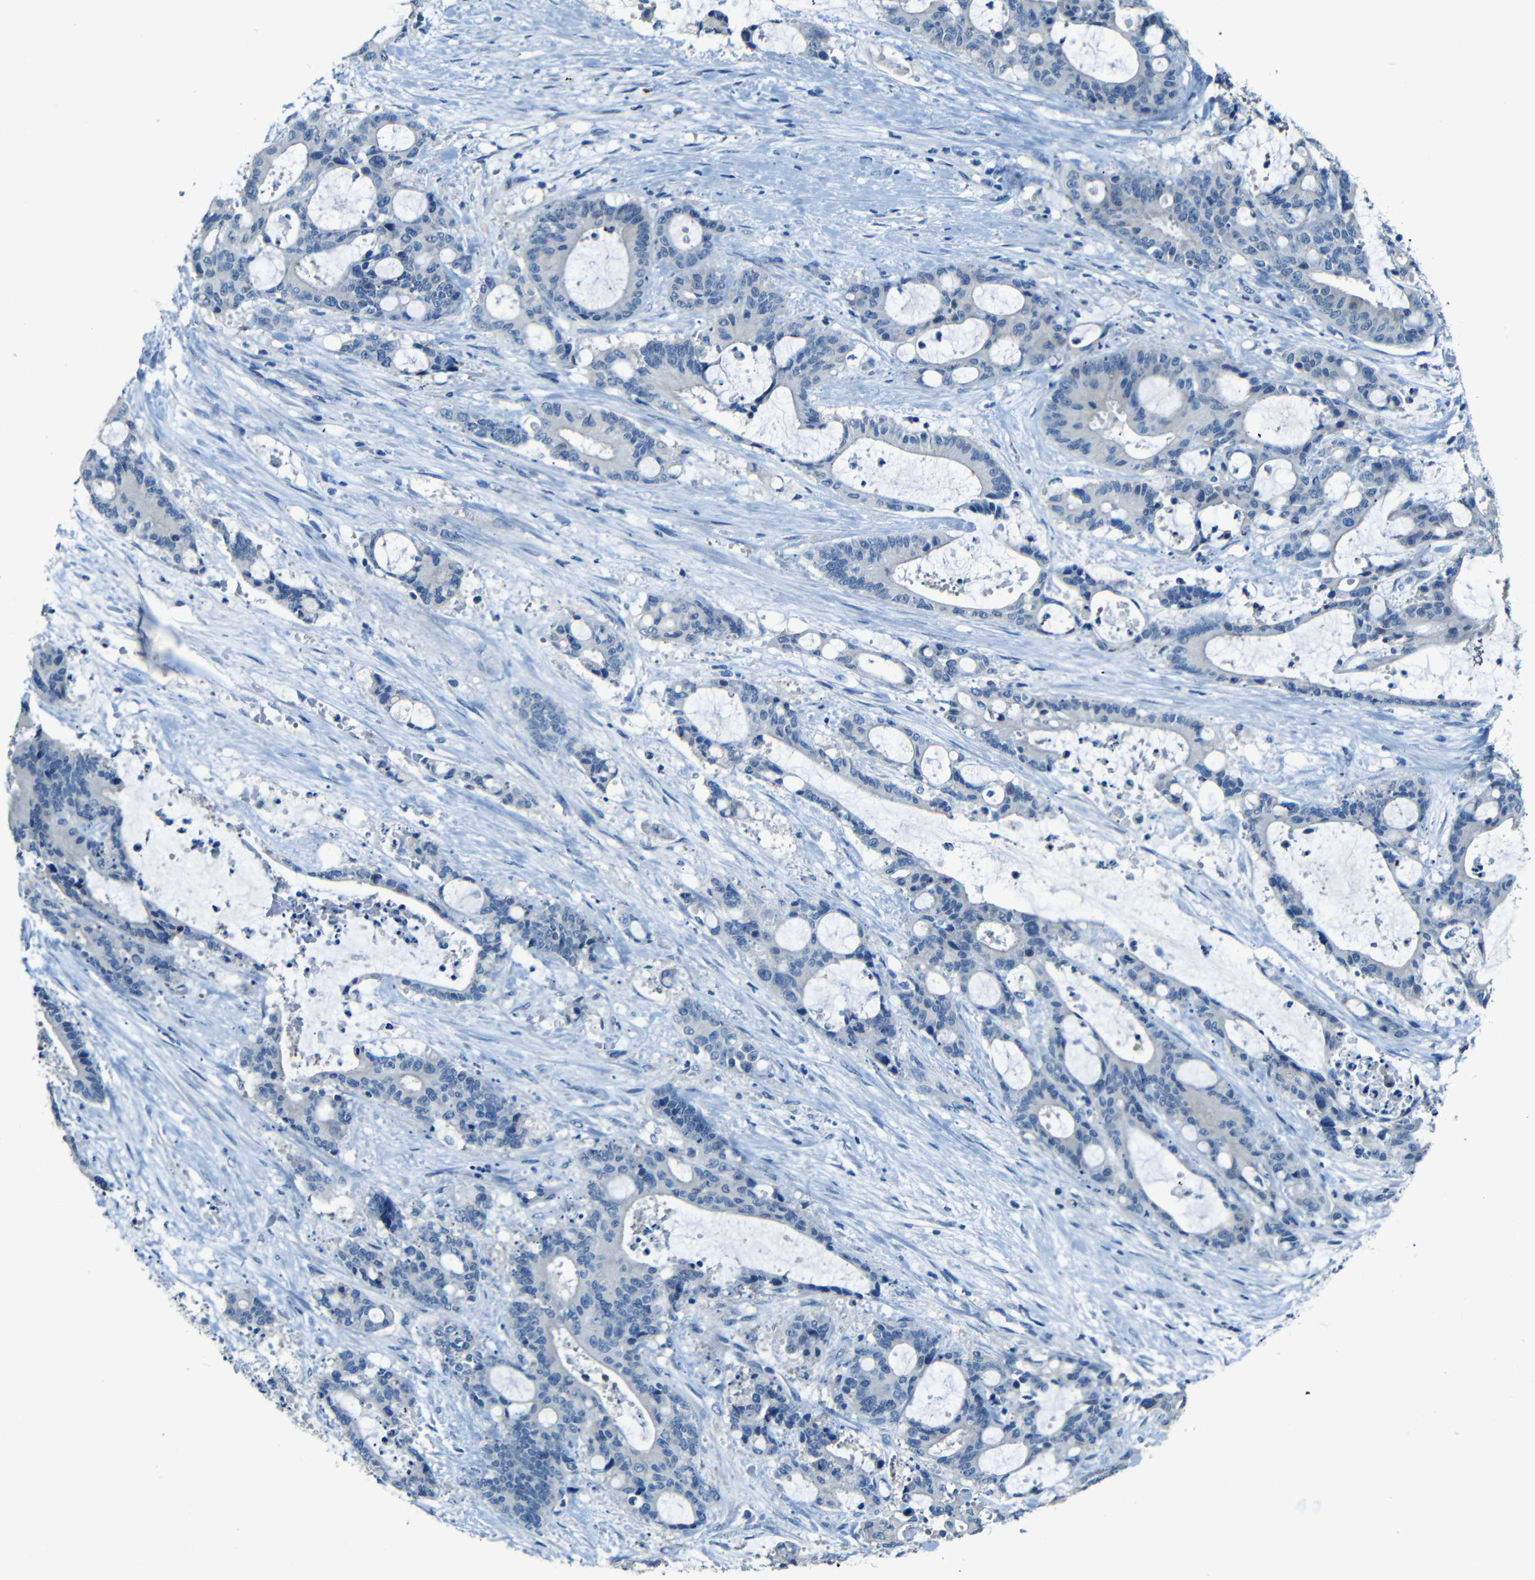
{"staining": {"intensity": "negative", "quantity": "none", "location": "none"}, "tissue": "liver cancer", "cell_type": "Tumor cells", "image_type": "cancer", "snomed": [{"axis": "morphology", "description": "Normal tissue, NOS"}, {"axis": "morphology", "description": "Cholangiocarcinoma"}, {"axis": "topography", "description": "Liver"}, {"axis": "topography", "description": "Peripheral nerve tissue"}], "caption": "Protein analysis of cholangiocarcinoma (liver) demonstrates no significant expression in tumor cells.", "gene": "ZMAT1", "patient": {"sex": "female", "age": 73}}